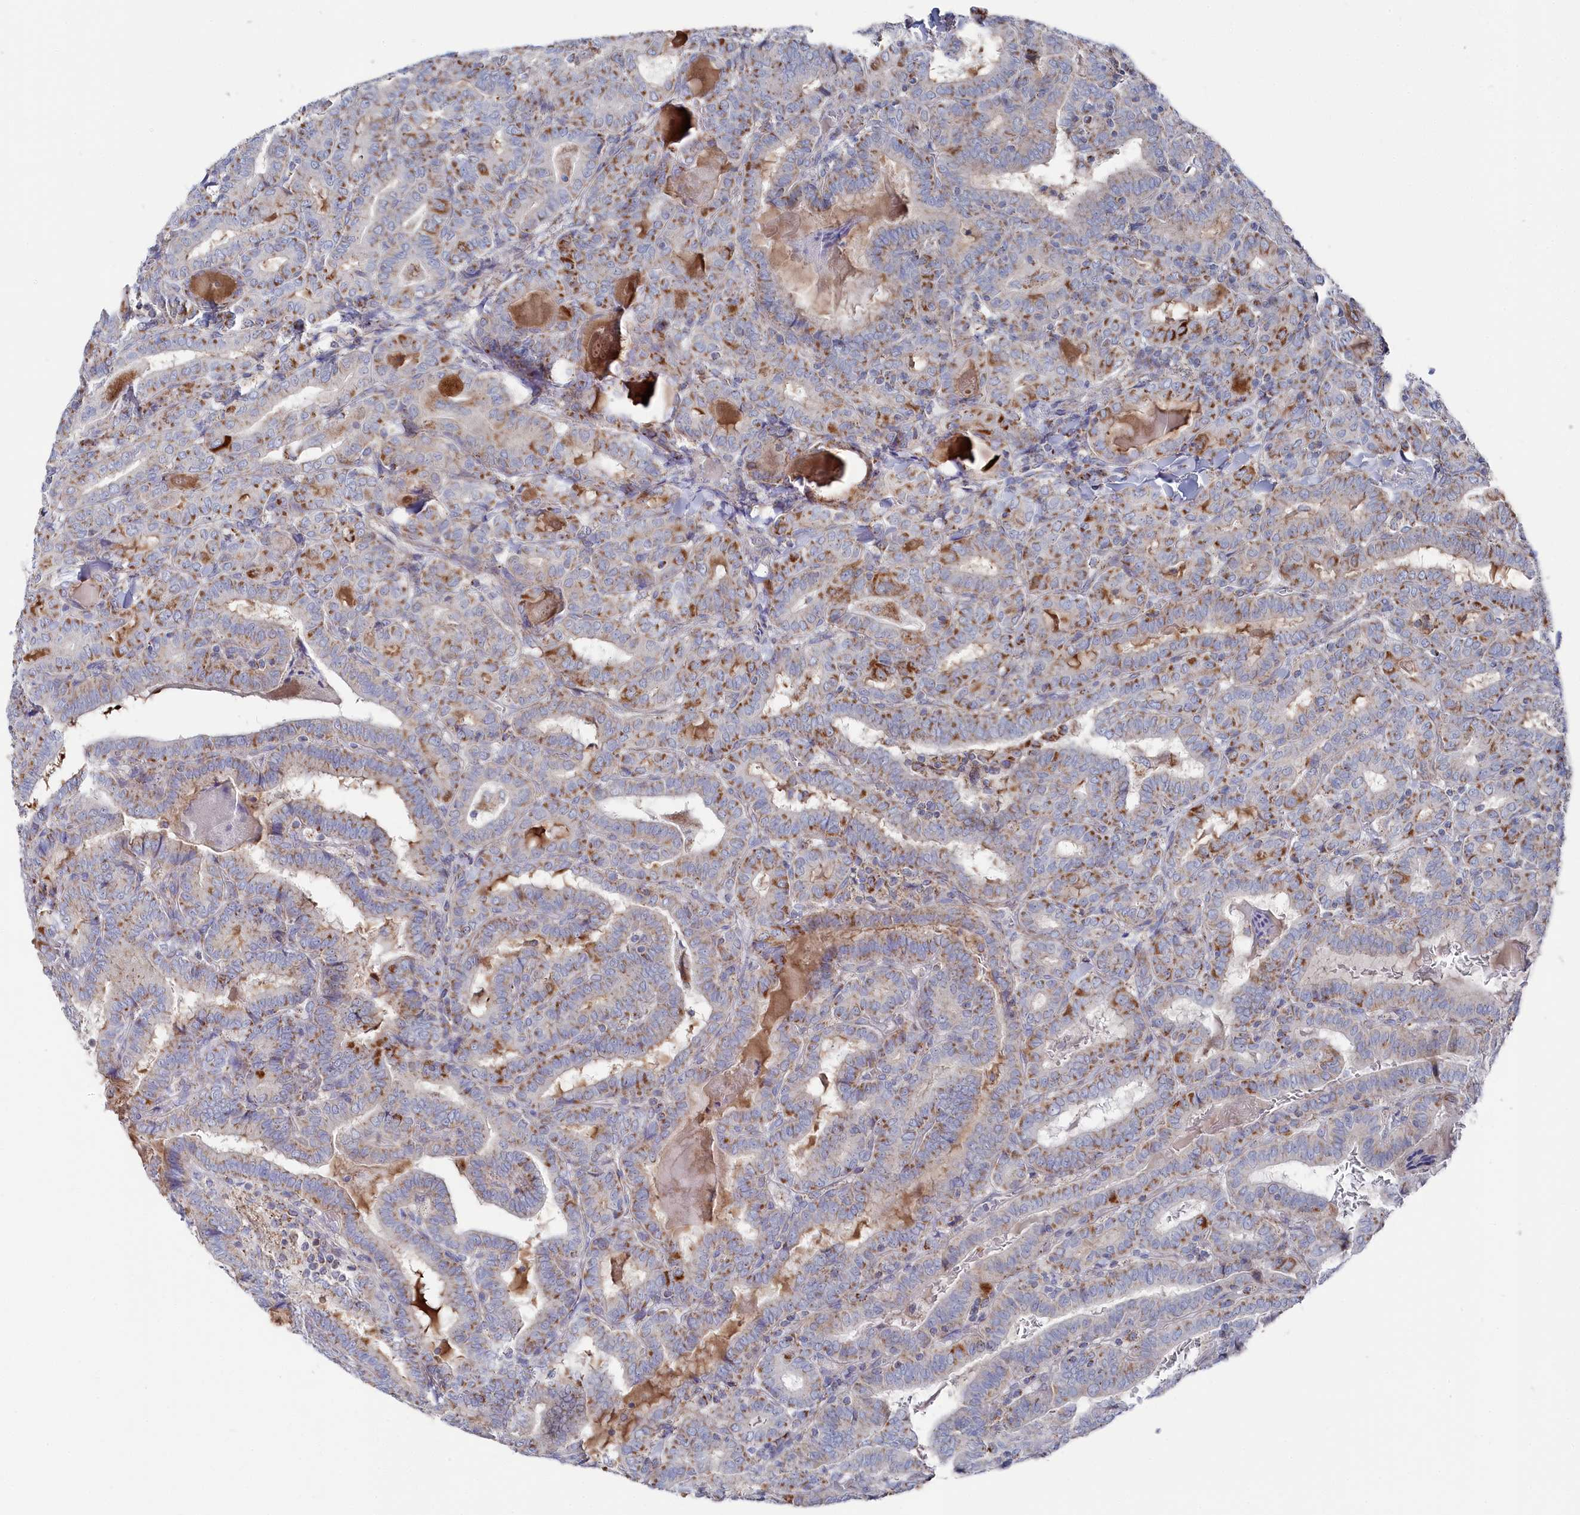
{"staining": {"intensity": "moderate", "quantity": "25%-75%", "location": "cytoplasmic/membranous"}, "tissue": "thyroid cancer", "cell_type": "Tumor cells", "image_type": "cancer", "snomed": [{"axis": "morphology", "description": "Papillary adenocarcinoma, NOS"}, {"axis": "topography", "description": "Thyroid gland"}], "caption": "Immunohistochemical staining of human papillary adenocarcinoma (thyroid) exhibits moderate cytoplasmic/membranous protein positivity in about 25%-75% of tumor cells. (brown staining indicates protein expression, while blue staining denotes nuclei).", "gene": "GLS2", "patient": {"sex": "female", "age": 72}}